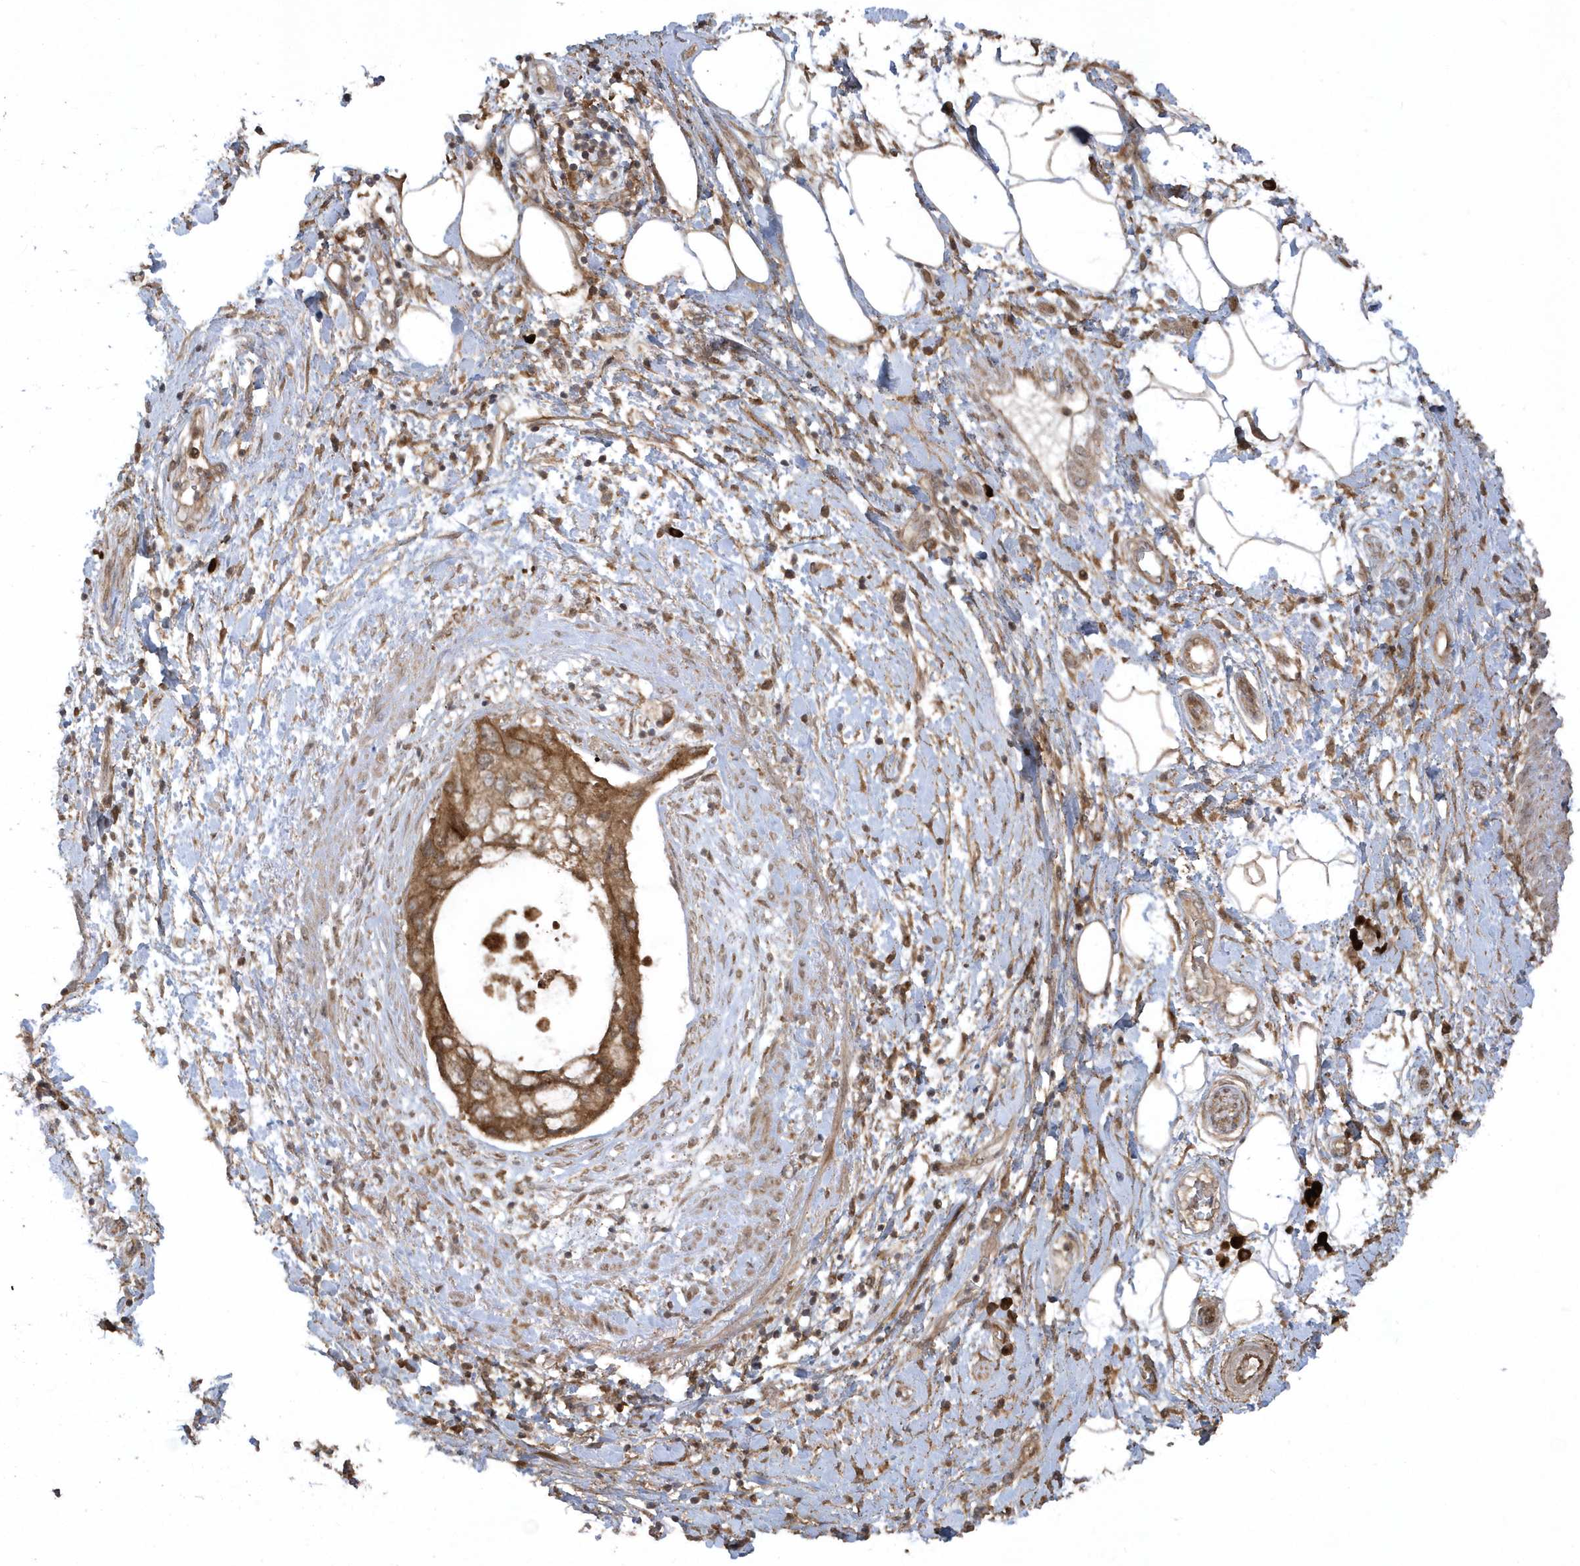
{"staining": {"intensity": "moderate", "quantity": ">75%", "location": "cytoplasmic/membranous"}, "tissue": "pancreatic cancer", "cell_type": "Tumor cells", "image_type": "cancer", "snomed": [{"axis": "morphology", "description": "Adenocarcinoma, NOS"}, {"axis": "topography", "description": "Pancreas"}], "caption": "Pancreatic cancer (adenocarcinoma) stained with DAB (3,3'-diaminobenzidine) IHC demonstrates medium levels of moderate cytoplasmic/membranous staining in about >75% of tumor cells.", "gene": "HERPUD1", "patient": {"sex": "female", "age": 73}}